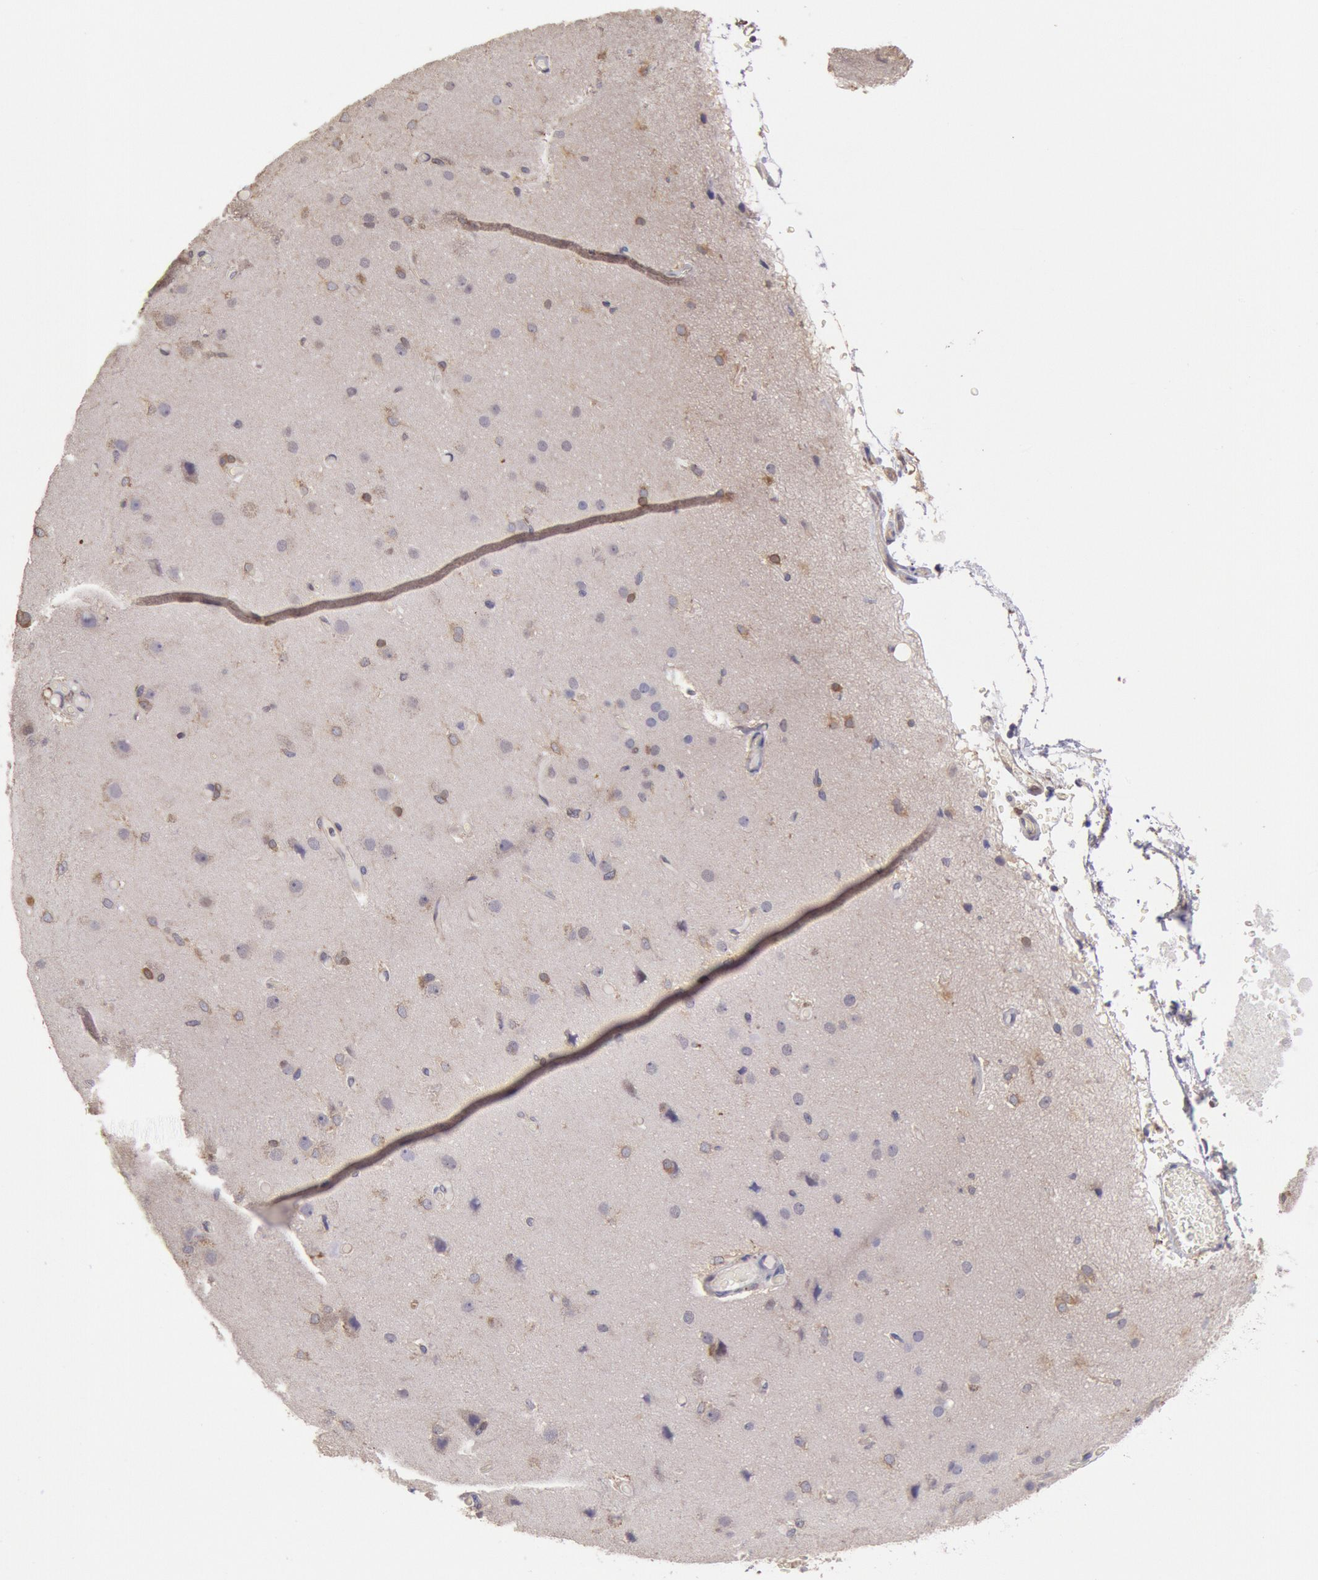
{"staining": {"intensity": "weak", "quantity": "<25%", "location": "cytoplasmic/membranous"}, "tissue": "cerebral cortex", "cell_type": "Endothelial cells", "image_type": "normal", "snomed": [{"axis": "morphology", "description": "Normal tissue, NOS"}, {"axis": "morphology", "description": "Glioma, malignant, High grade"}, {"axis": "topography", "description": "Cerebral cortex"}], "caption": "Photomicrograph shows no significant protein positivity in endothelial cells of unremarkable cerebral cortex.", "gene": "COMT", "patient": {"sex": "male", "age": 77}}